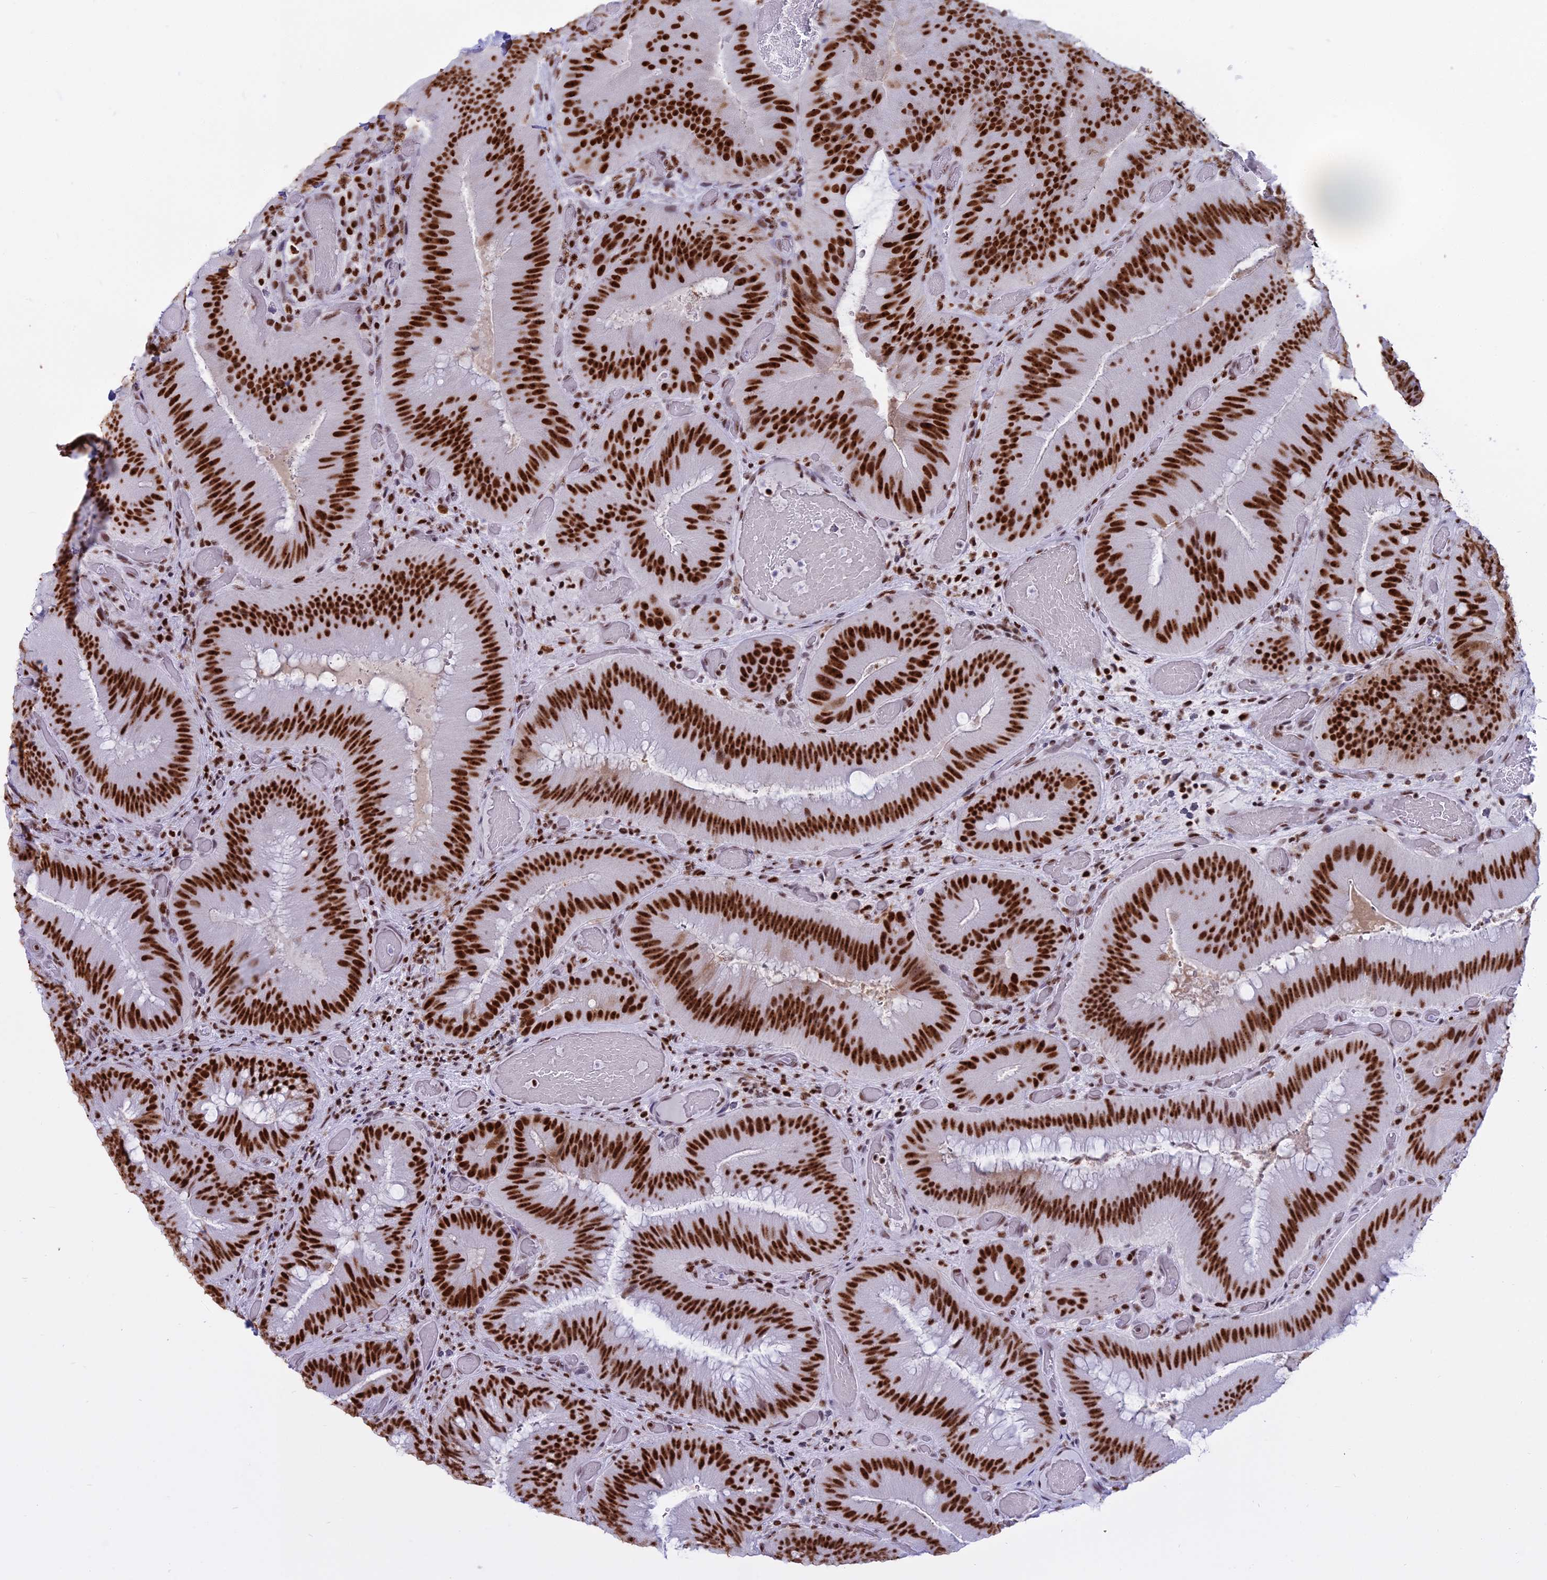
{"staining": {"intensity": "strong", "quantity": ">75%", "location": "nuclear"}, "tissue": "colorectal cancer", "cell_type": "Tumor cells", "image_type": "cancer", "snomed": [{"axis": "morphology", "description": "Adenocarcinoma, NOS"}, {"axis": "topography", "description": "Colon"}], "caption": "The histopathology image reveals immunohistochemical staining of colorectal adenocarcinoma. There is strong nuclear expression is present in about >75% of tumor cells.", "gene": "PARP1", "patient": {"sex": "female", "age": 43}}